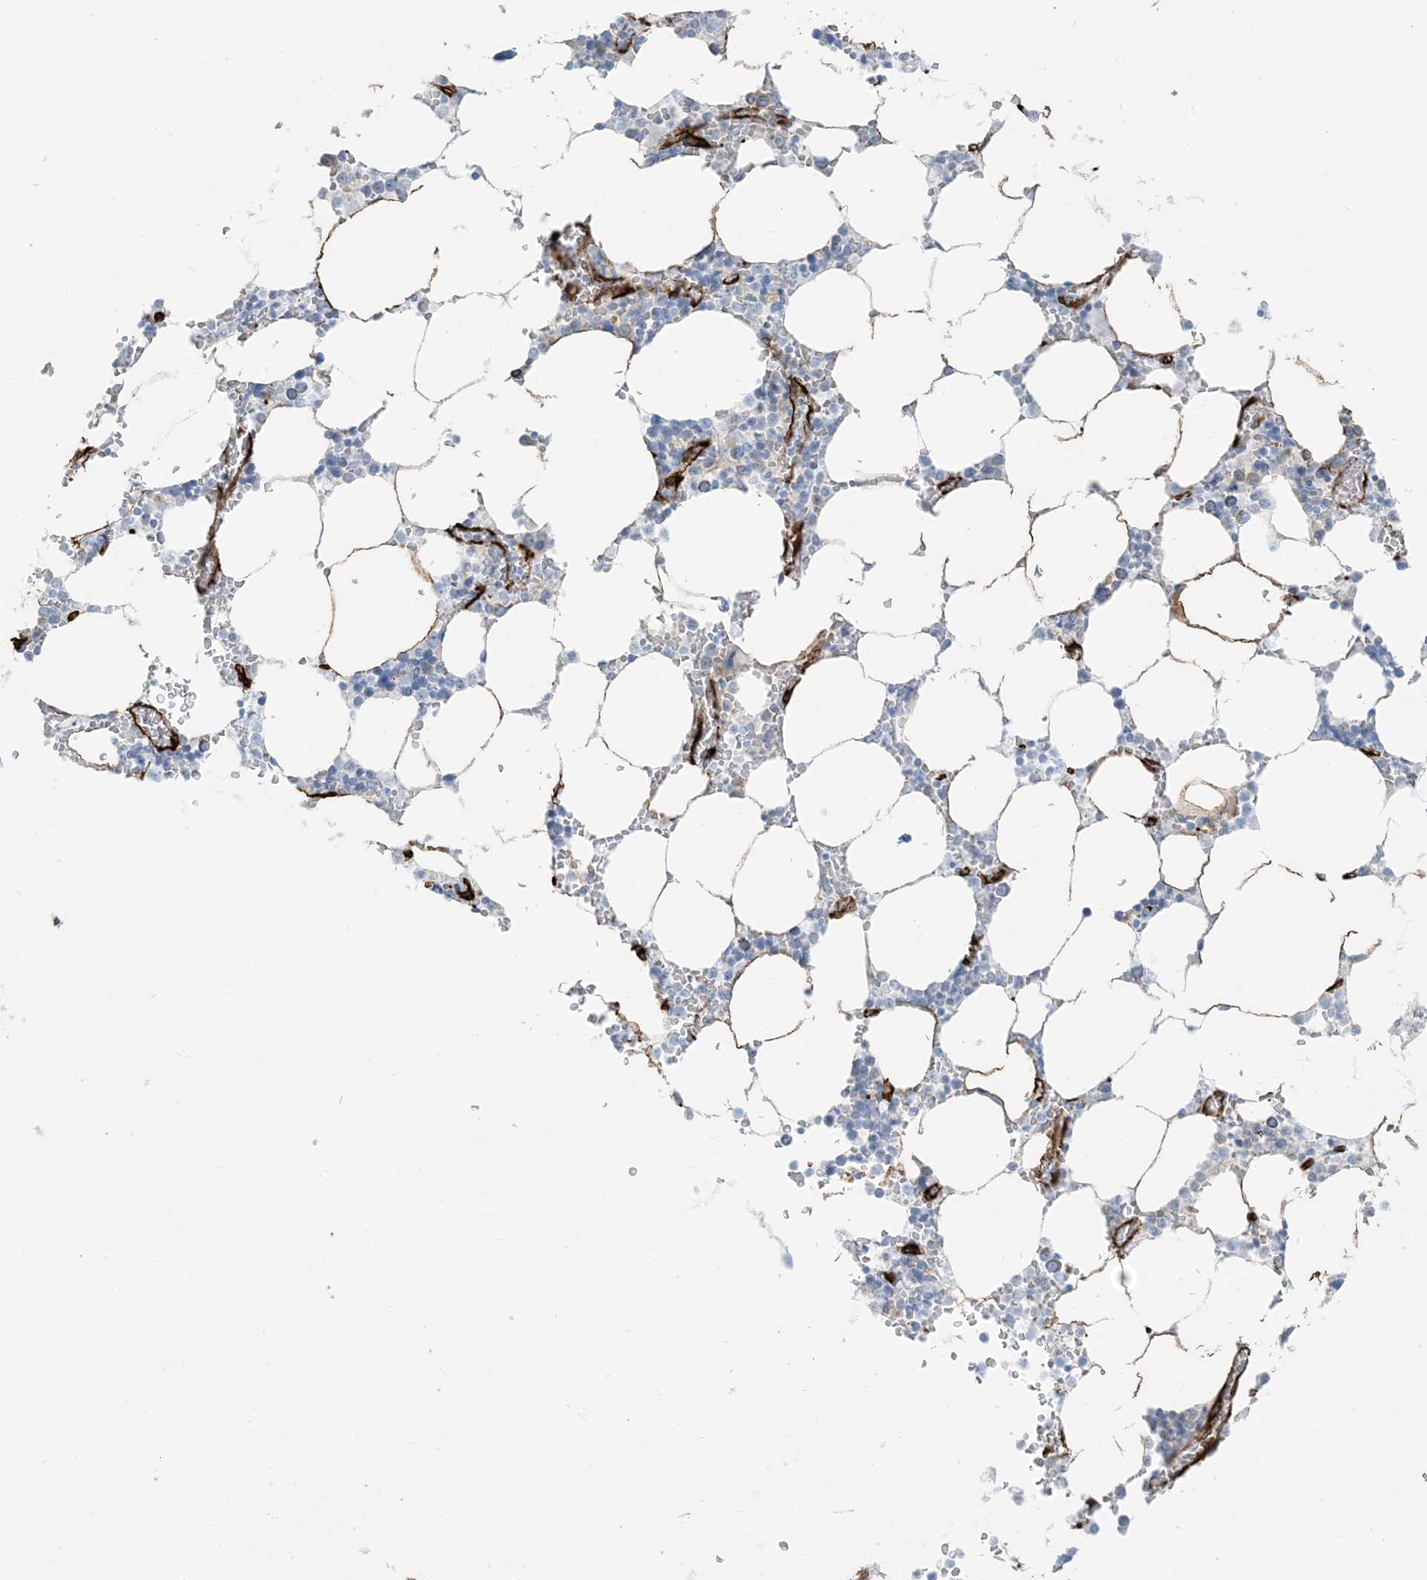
{"staining": {"intensity": "strong", "quantity": "<25%", "location": "cytoplasmic/membranous"}, "tissue": "bone marrow", "cell_type": "Hematopoietic cells", "image_type": "normal", "snomed": [{"axis": "morphology", "description": "Normal tissue, NOS"}, {"axis": "topography", "description": "Bone marrow"}], "caption": "DAB immunohistochemical staining of unremarkable bone marrow exhibits strong cytoplasmic/membranous protein positivity in approximately <25% of hematopoietic cells. (DAB = brown stain, brightfield microscopy at high magnification).", "gene": "EPS8L3", "patient": {"sex": "male", "age": 70}}